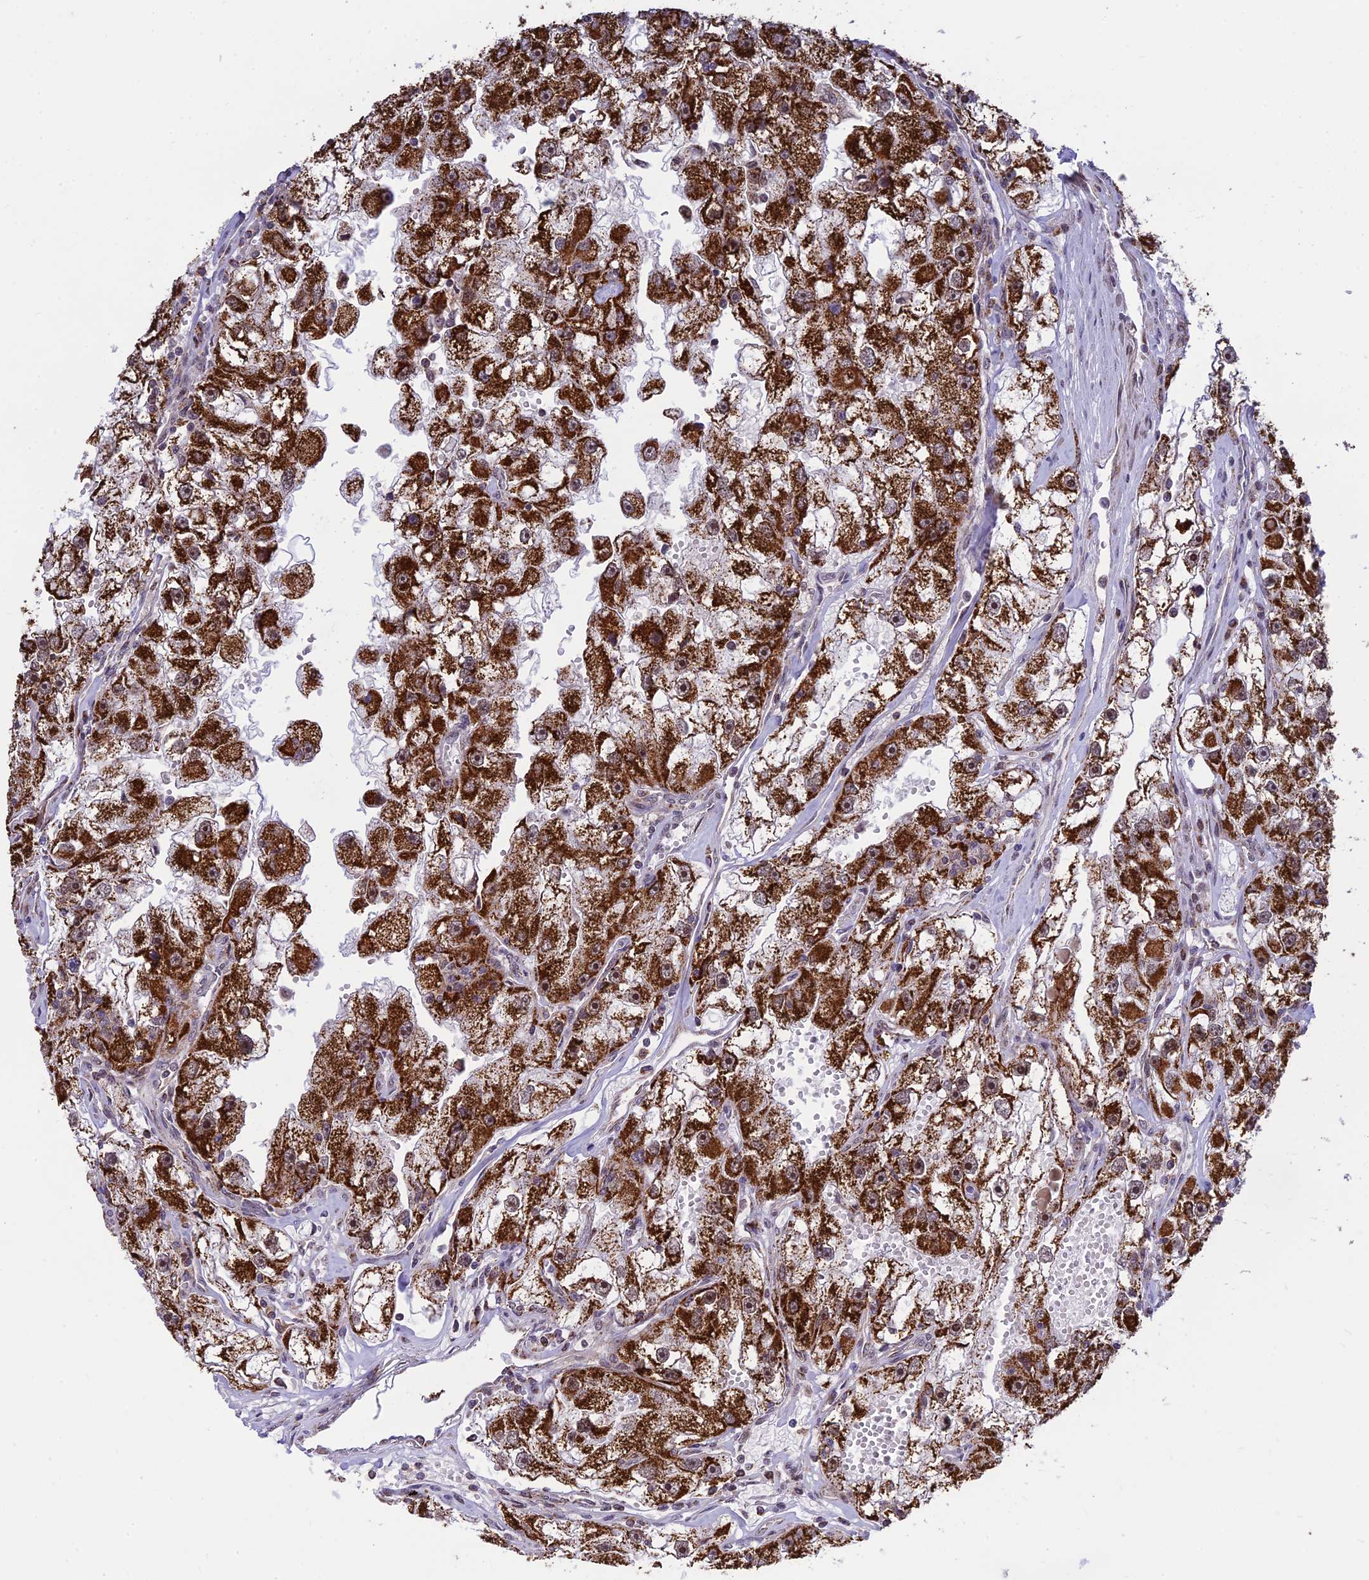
{"staining": {"intensity": "strong", "quantity": ">75%", "location": "cytoplasmic/membranous,nuclear"}, "tissue": "renal cancer", "cell_type": "Tumor cells", "image_type": "cancer", "snomed": [{"axis": "morphology", "description": "Adenocarcinoma, NOS"}, {"axis": "topography", "description": "Kidney"}], "caption": "A high amount of strong cytoplasmic/membranous and nuclear expression is identified in approximately >75% of tumor cells in renal cancer (adenocarcinoma) tissue. Using DAB (3,3'-diaminobenzidine) (brown) and hematoxylin (blue) stains, captured at high magnification using brightfield microscopy.", "gene": "POLR1G", "patient": {"sex": "male", "age": 63}}